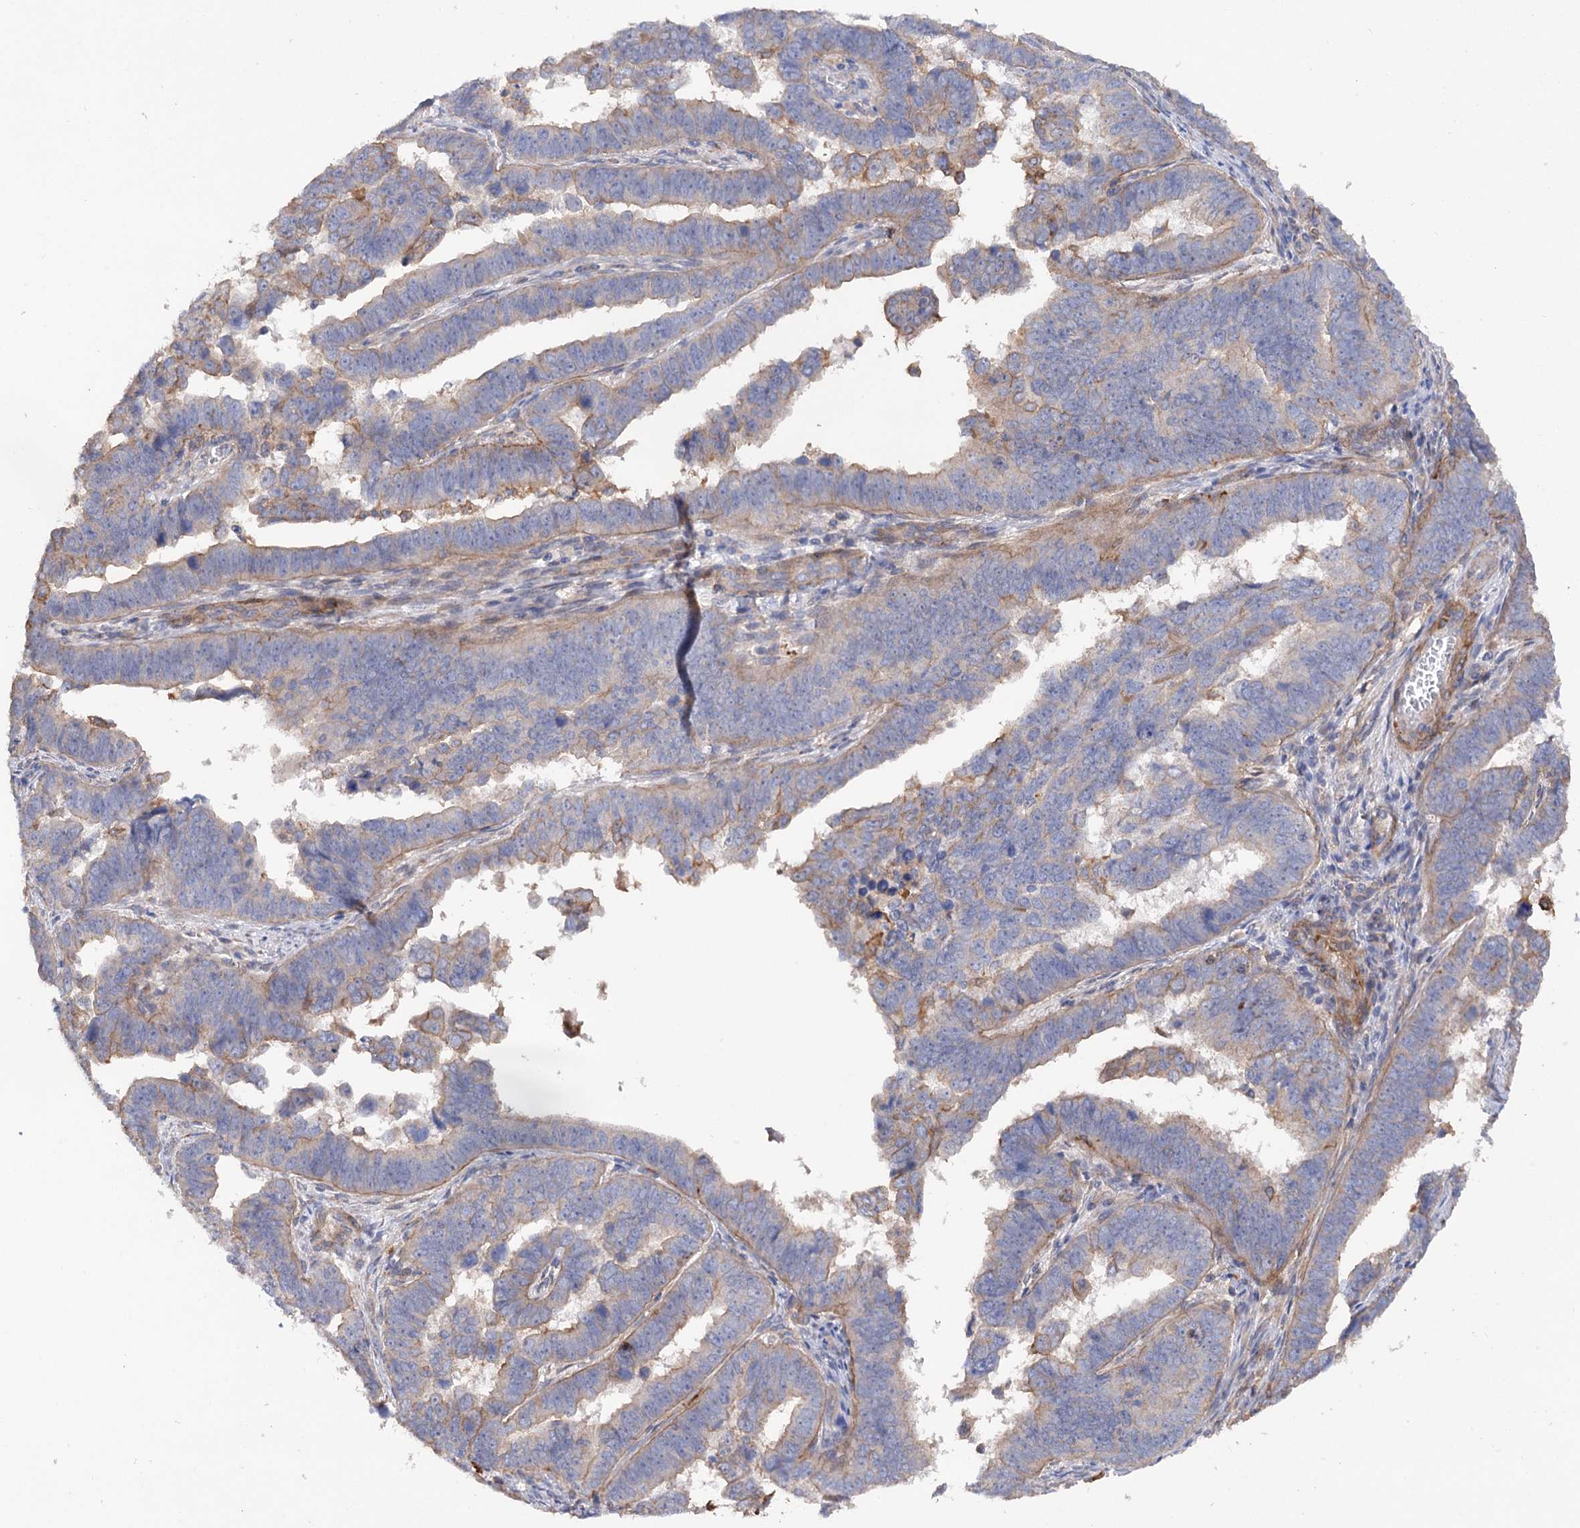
{"staining": {"intensity": "negative", "quantity": "none", "location": "none"}, "tissue": "endometrial cancer", "cell_type": "Tumor cells", "image_type": "cancer", "snomed": [{"axis": "morphology", "description": "Adenocarcinoma, NOS"}, {"axis": "topography", "description": "Endometrium"}], "caption": "Endometrial adenocarcinoma was stained to show a protein in brown. There is no significant positivity in tumor cells.", "gene": "CSAD", "patient": {"sex": "female", "age": 75}}